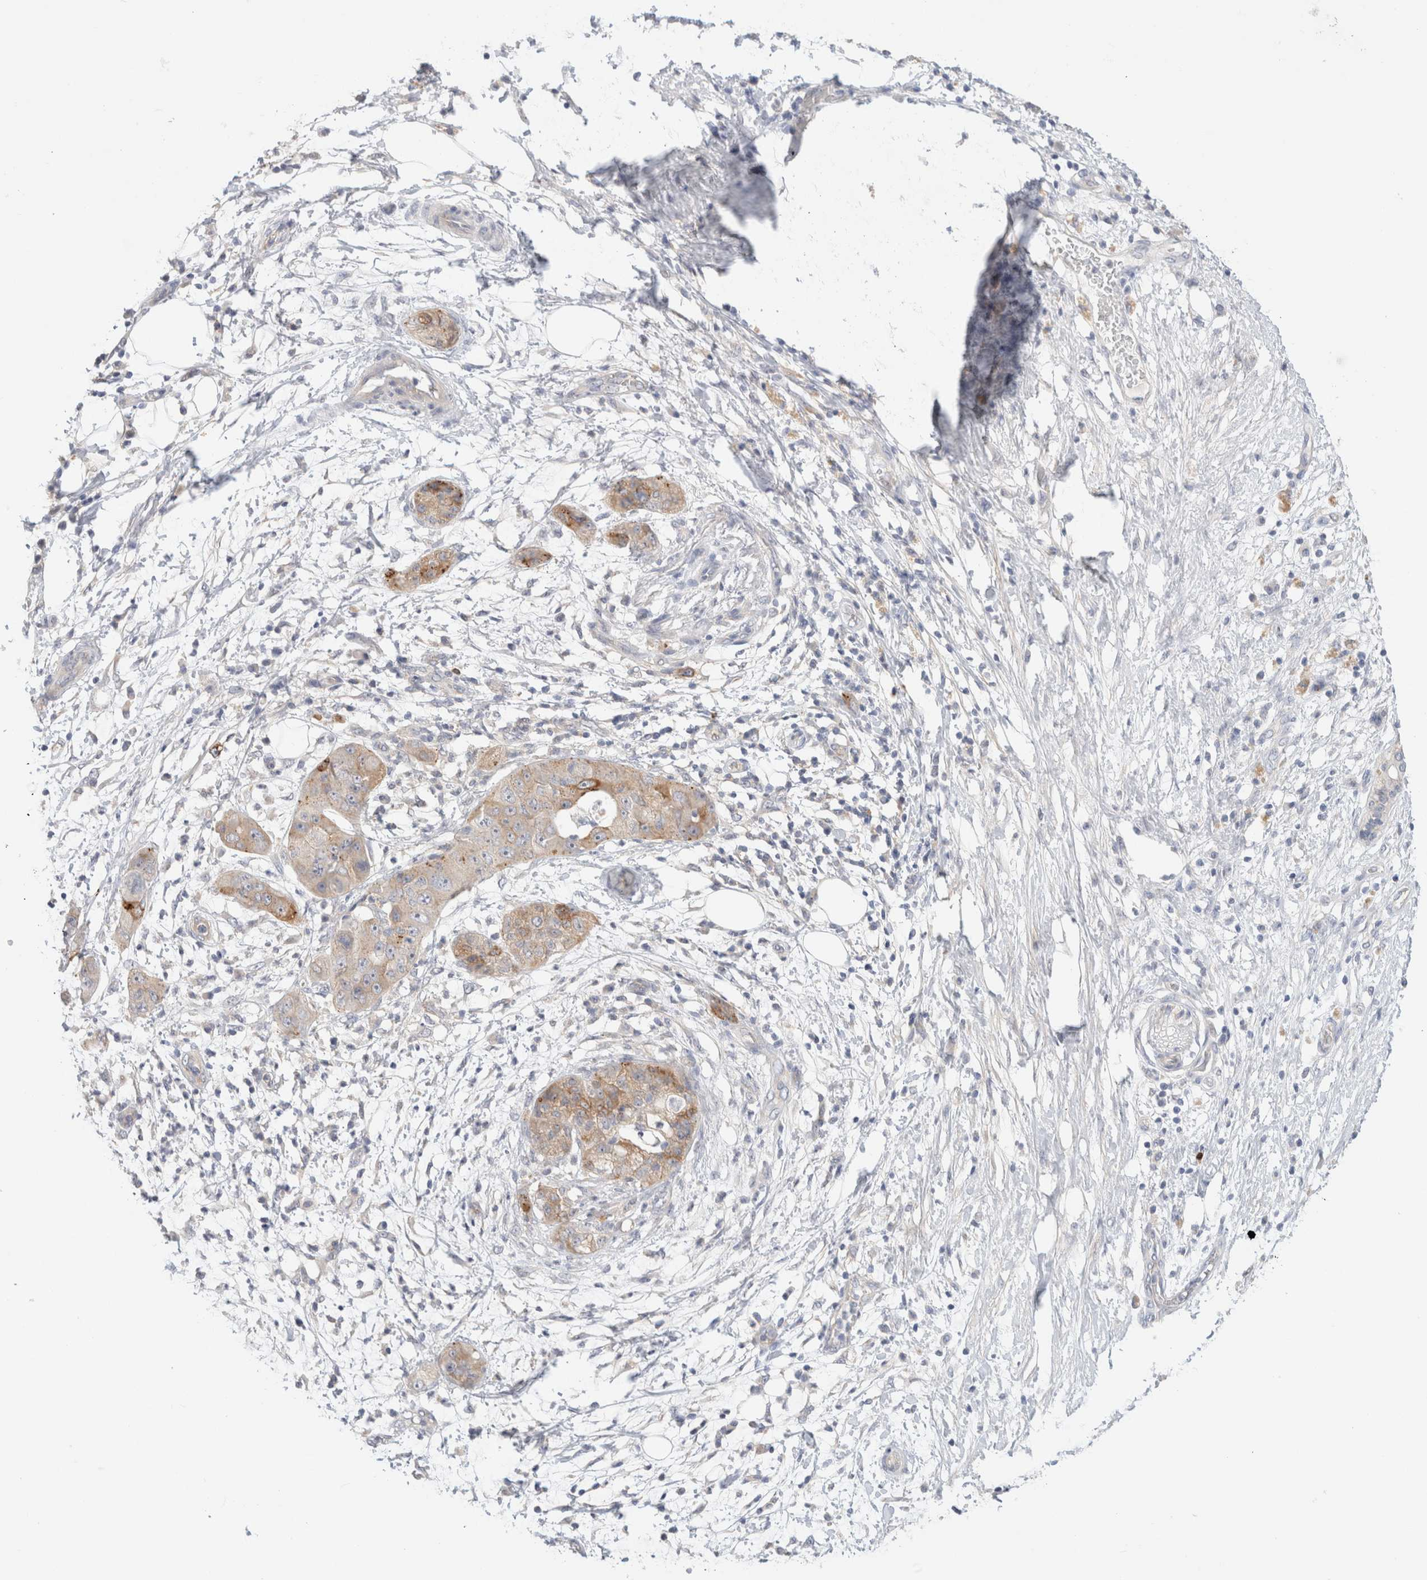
{"staining": {"intensity": "weak", "quantity": ">75%", "location": "cytoplasmic/membranous"}, "tissue": "pancreatic cancer", "cell_type": "Tumor cells", "image_type": "cancer", "snomed": [{"axis": "morphology", "description": "Adenocarcinoma, NOS"}, {"axis": "topography", "description": "Pancreas"}], "caption": "Human pancreatic adenocarcinoma stained with a protein marker shows weak staining in tumor cells.", "gene": "SDR16C5", "patient": {"sex": "female", "age": 78}}